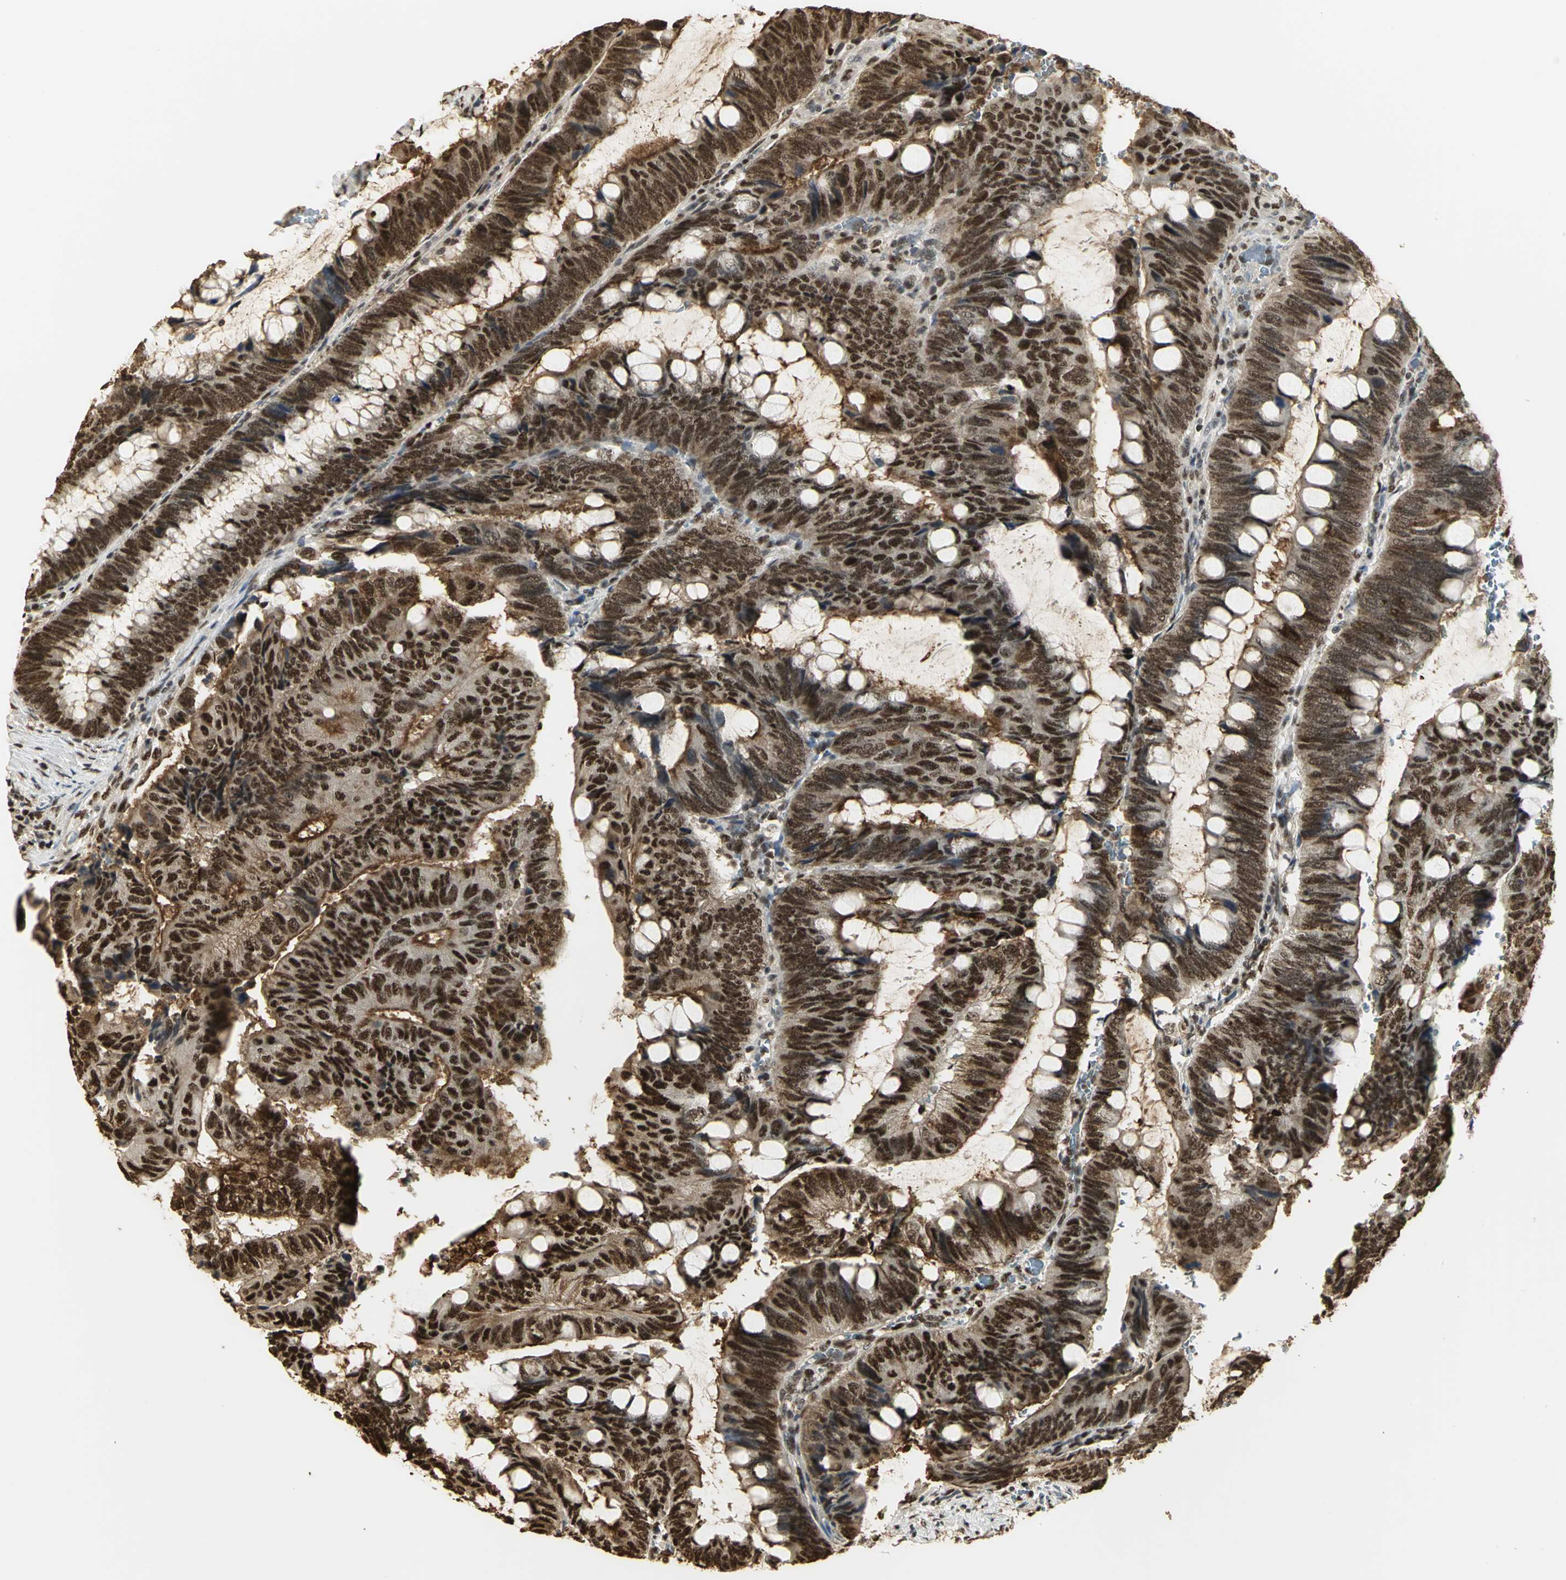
{"staining": {"intensity": "strong", "quantity": ">75%", "location": "nuclear"}, "tissue": "colorectal cancer", "cell_type": "Tumor cells", "image_type": "cancer", "snomed": [{"axis": "morphology", "description": "Normal tissue, NOS"}, {"axis": "morphology", "description": "Adenocarcinoma, NOS"}, {"axis": "topography", "description": "Rectum"}, {"axis": "topography", "description": "Peripheral nerve tissue"}], "caption": "A brown stain labels strong nuclear positivity of a protein in adenocarcinoma (colorectal) tumor cells. (DAB IHC with brightfield microscopy, high magnification).", "gene": "SET", "patient": {"sex": "male", "age": 92}}